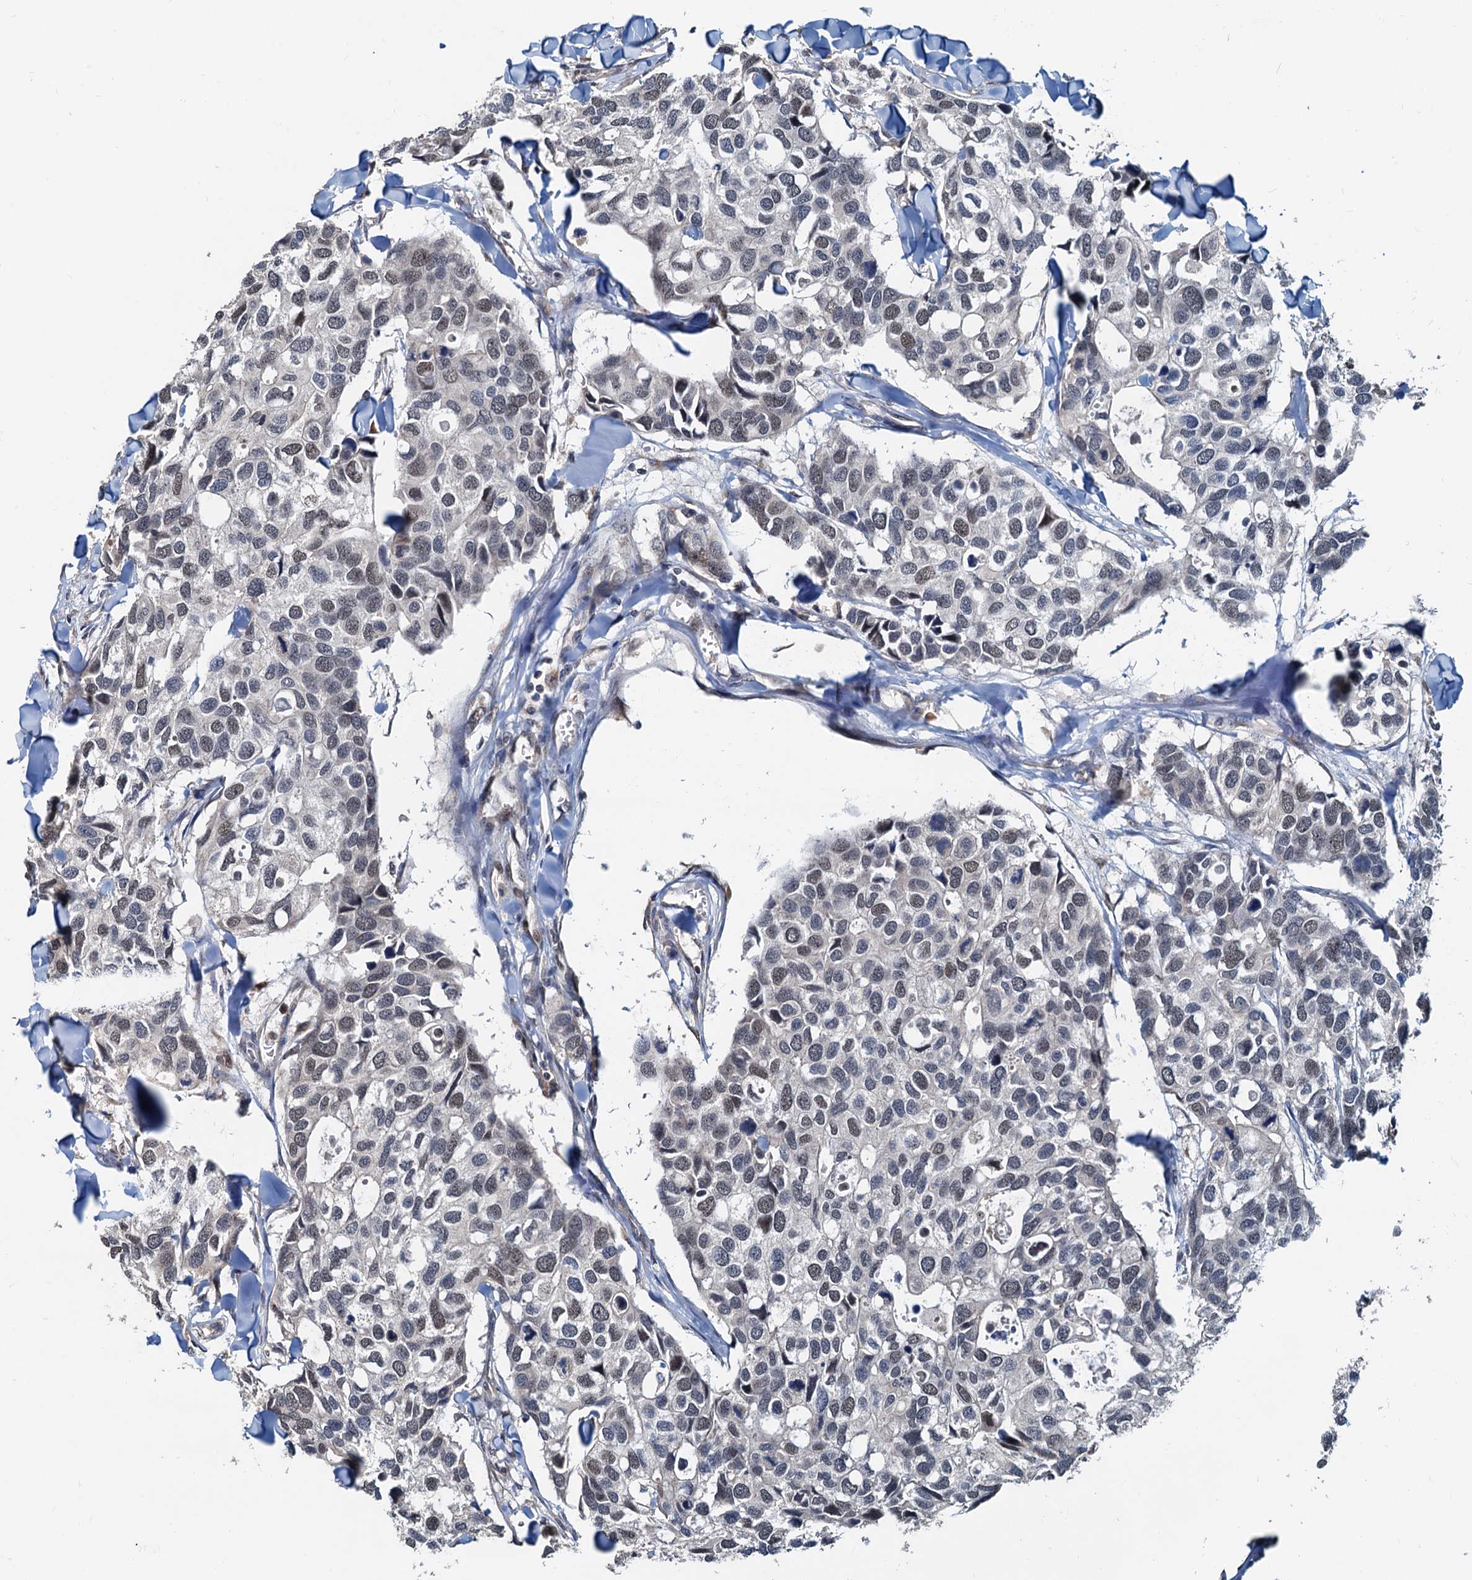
{"staining": {"intensity": "weak", "quantity": "25%-75%", "location": "nuclear"}, "tissue": "breast cancer", "cell_type": "Tumor cells", "image_type": "cancer", "snomed": [{"axis": "morphology", "description": "Duct carcinoma"}, {"axis": "topography", "description": "Breast"}], "caption": "Breast infiltrating ductal carcinoma was stained to show a protein in brown. There is low levels of weak nuclear staining in approximately 25%-75% of tumor cells.", "gene": "MCMBP", "patient": {"sex": "female", "age": 83}}